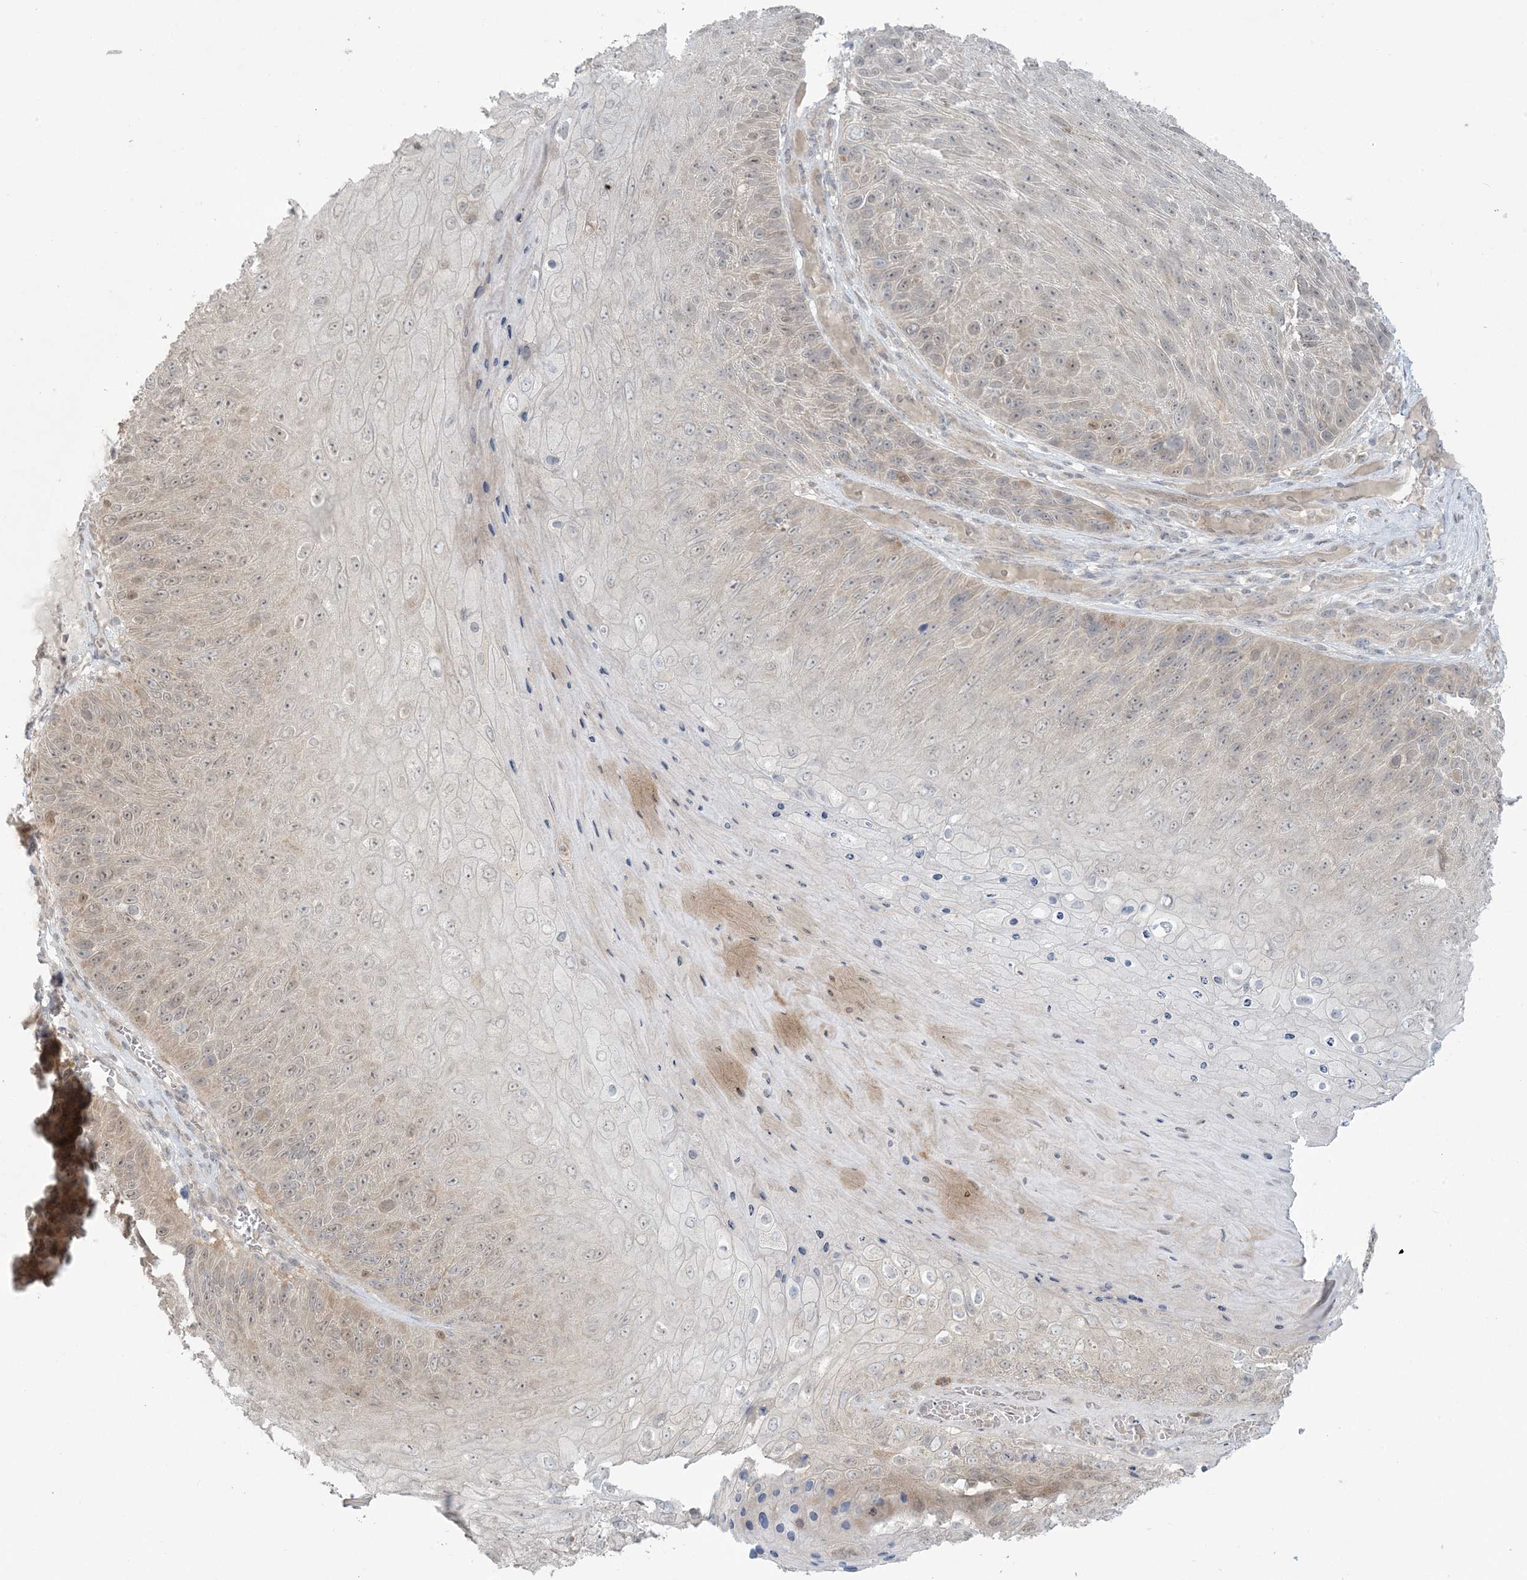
{"staining": {"intensity": "weak", "quantity": "<25%", "location": "cytoplasmic/membranous,nuclear"}, "tissue": "skin cancer", "cell_type": "Tumor cells", "image_type": "cancer", "snomed": [{"axis": "morphology", "description": "Squamous cell carcinoma, NOS"}, {"axis": "topography", "description": "Skin"}], "caption": "This photomicrograph is of skin cancer stained with immunohistochemistry (IHC) to label a protein in brown with the nuclei are counter-stained blue. There is no staining in tumor cells.", "gene": "NRBP2", "patient": {"sex": "female", "age": 88}}